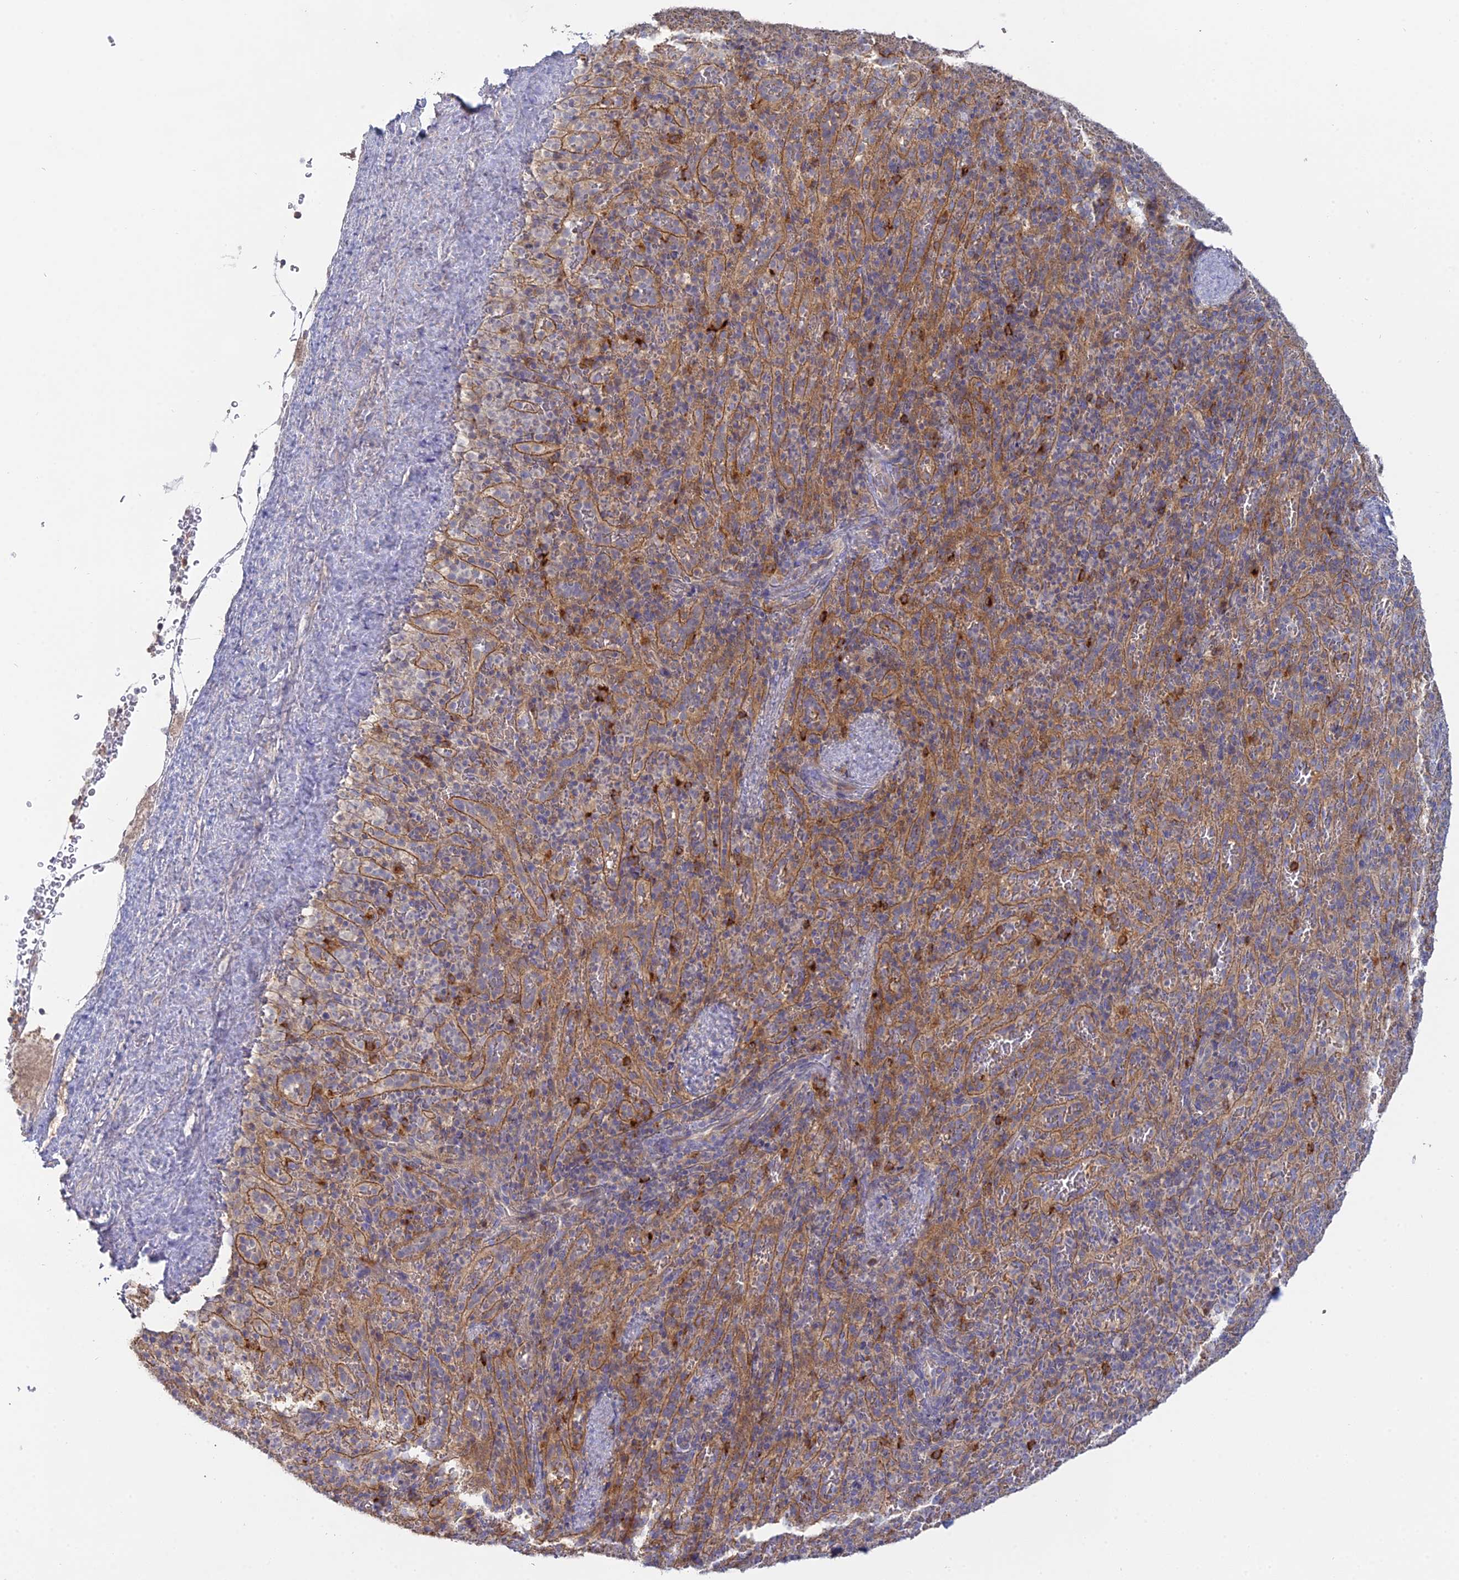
{"staining": {"intensity": "moderate", "quantity": "<25%", "location": "cytoplasmic/membranous"}, "tissue": "spleen", "cell_type": "Cells in red pulp", "image_type": "normal", "snomed": [{"axis": "morphology", "description": "Normal tissue, NOS"}, {"axis": "topography", "description": "Spleen"}], "caption": "This image demonstrates immunohistochemistry (IHC) staining of normal spleen, with low moderate cytoplasmic/membranous positivity in about <25% of cells in red pulp.", "gene": "SFT2D2", "patient": {"sex": "female", "age": 21}}